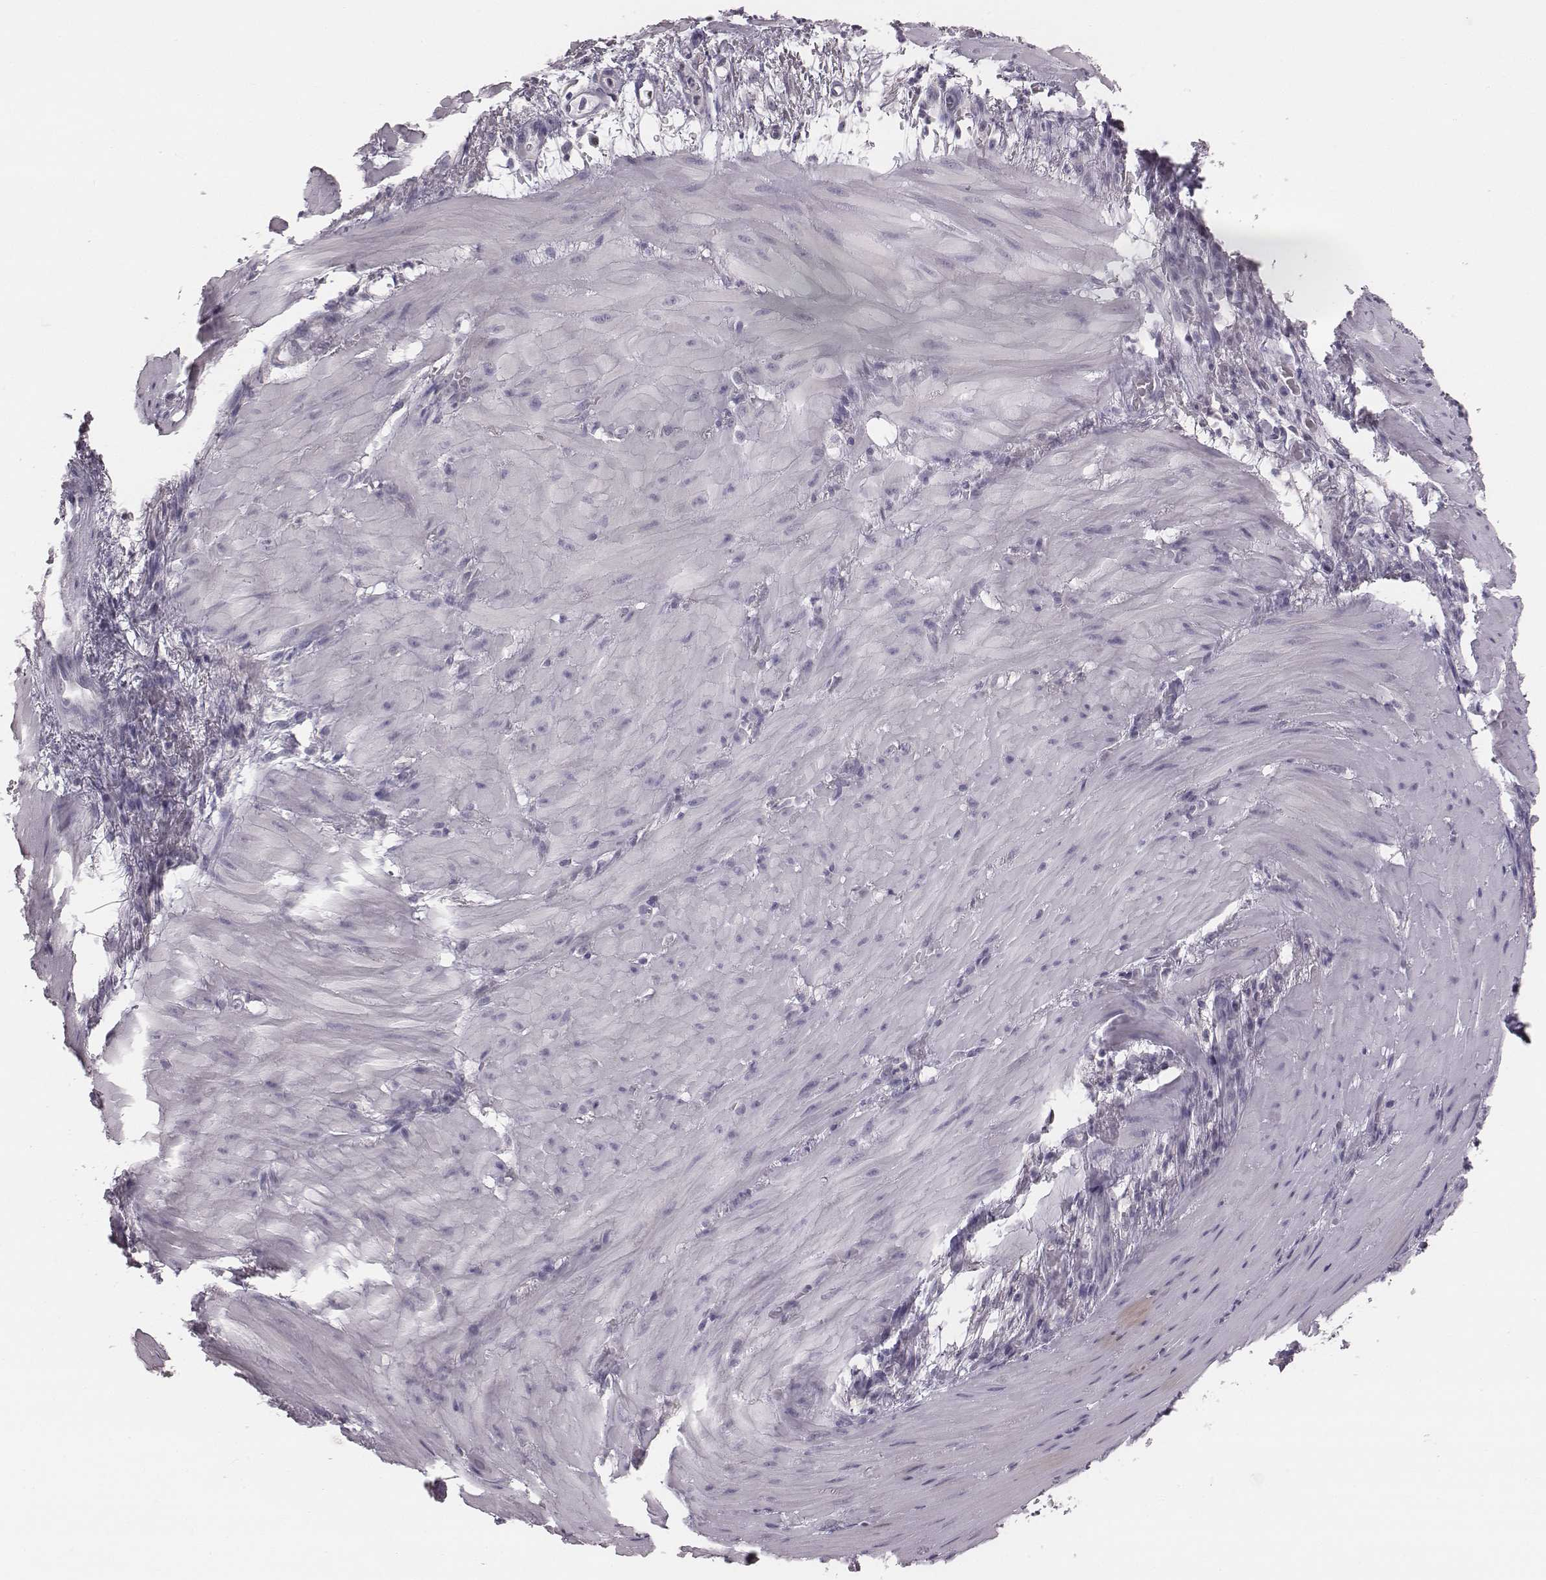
{"staining": {"intensity": "negative", "quantity": "none", "location": "none"}, "tissue": "stomach cancer", "cell_type": "Tumor cells", "image_type": "cancer", "snomed": [{"axis": "morphology", "description": "Normal tissue, NOS"}, {"axis": "morphology", "description": "Adenocarcinoma, NOS"}, {"axis": "topography", "description": "Esophagus"}, {"axis": "topography", "description": "Stomach, upper"}], "caption": "Stomach adenocarcinoma stained for a protein using immunohistochemistry demonstrates no staining tumor cells.", "gene": "C6orf58", "patient": {"sex": "male", "age": 74}}